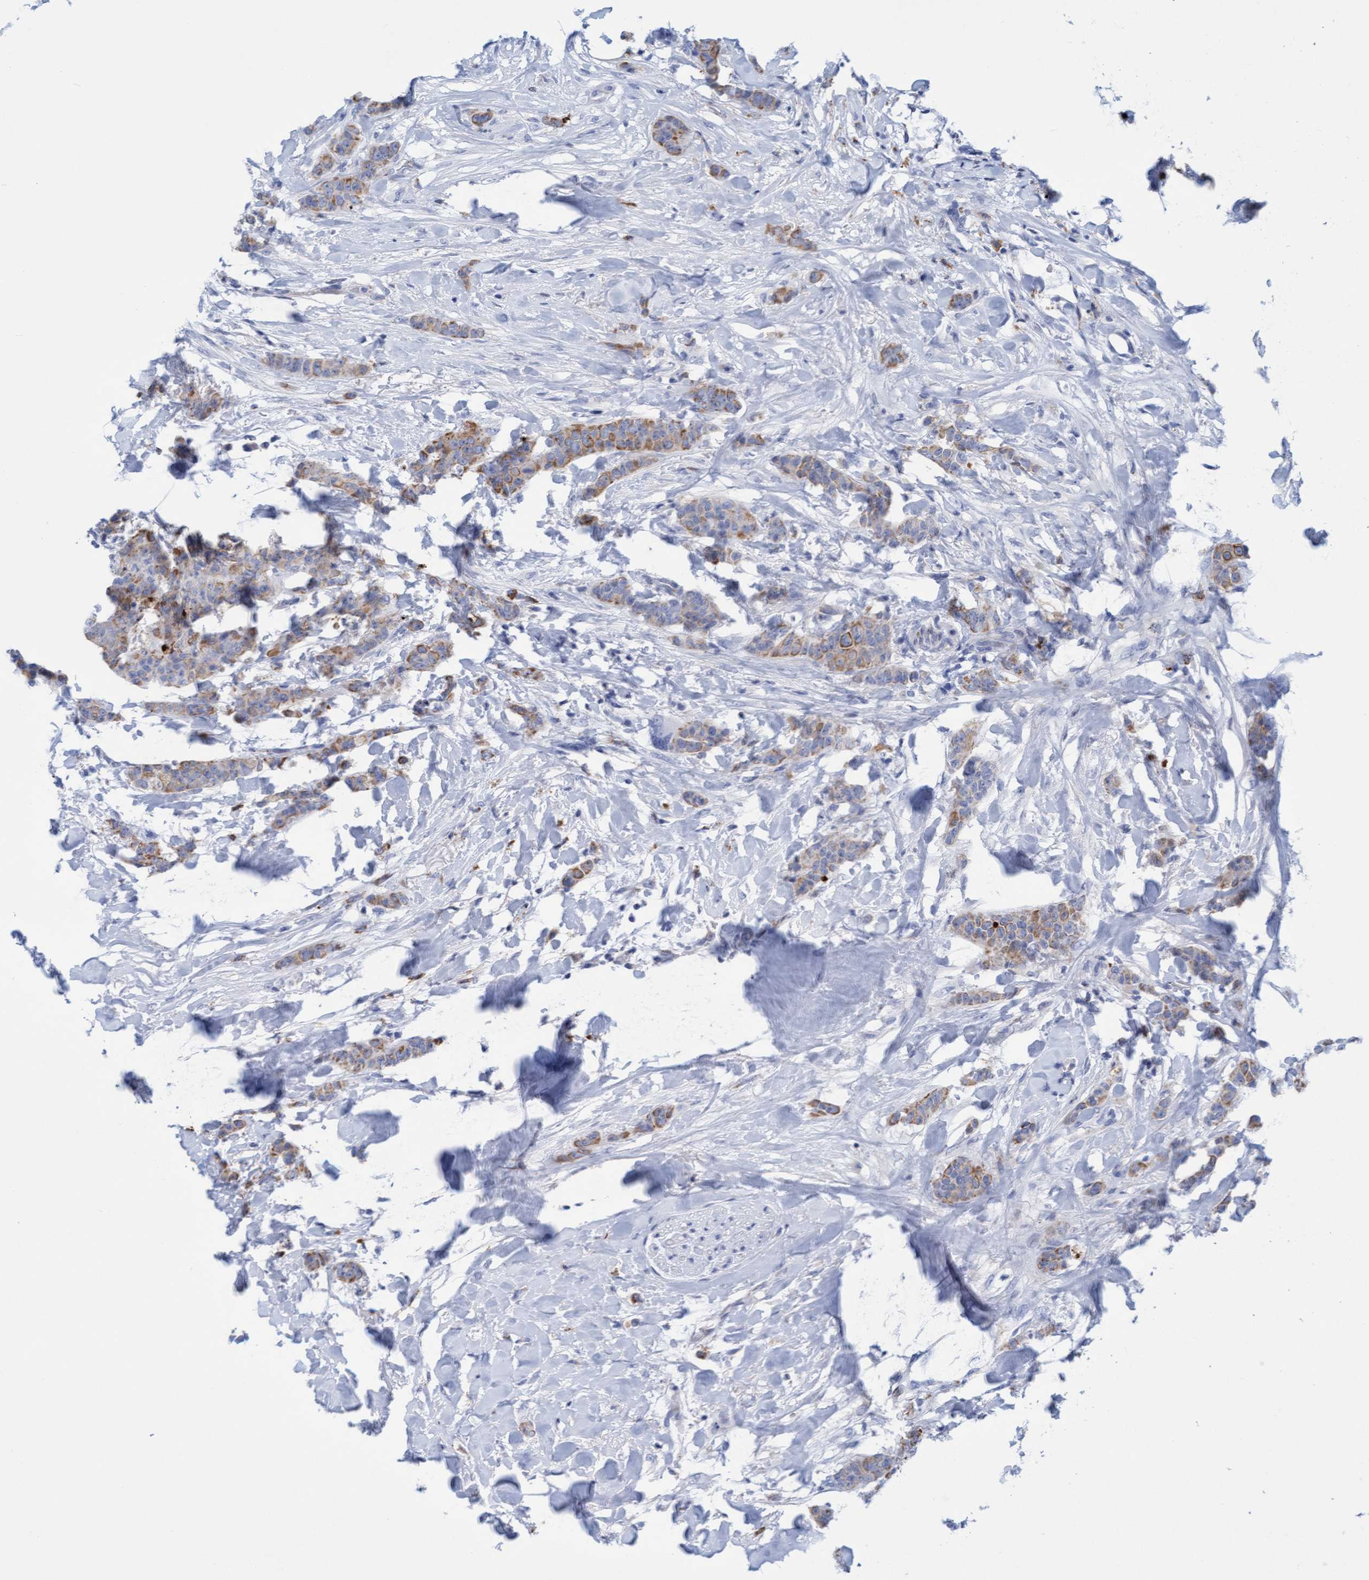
{"staining": {"intensity": "moderate", "quantity": ">75%", "location": "cytoplasmic/membranous"}, "tissue": "breast cancer", "cell_type": "Tumor cells", "image_type": "cancer", "snomed": [{"axis": "morphology", "description": "Normal tissue, NOS"}, {"axis": "morphology", "description": "Duct carcinoma"}, {"axis": "topography", "description": "Breast"}], "caption": "There is medium levels of moderate cytoplasmic/membranous expression in tumor cells of breast cancer (infiltrating ductal carcinoma), as demonstrated by immunohistochemical staining (brown color).", "gene": "SGSH", "patient": {"sex": "female", "age": 40}}